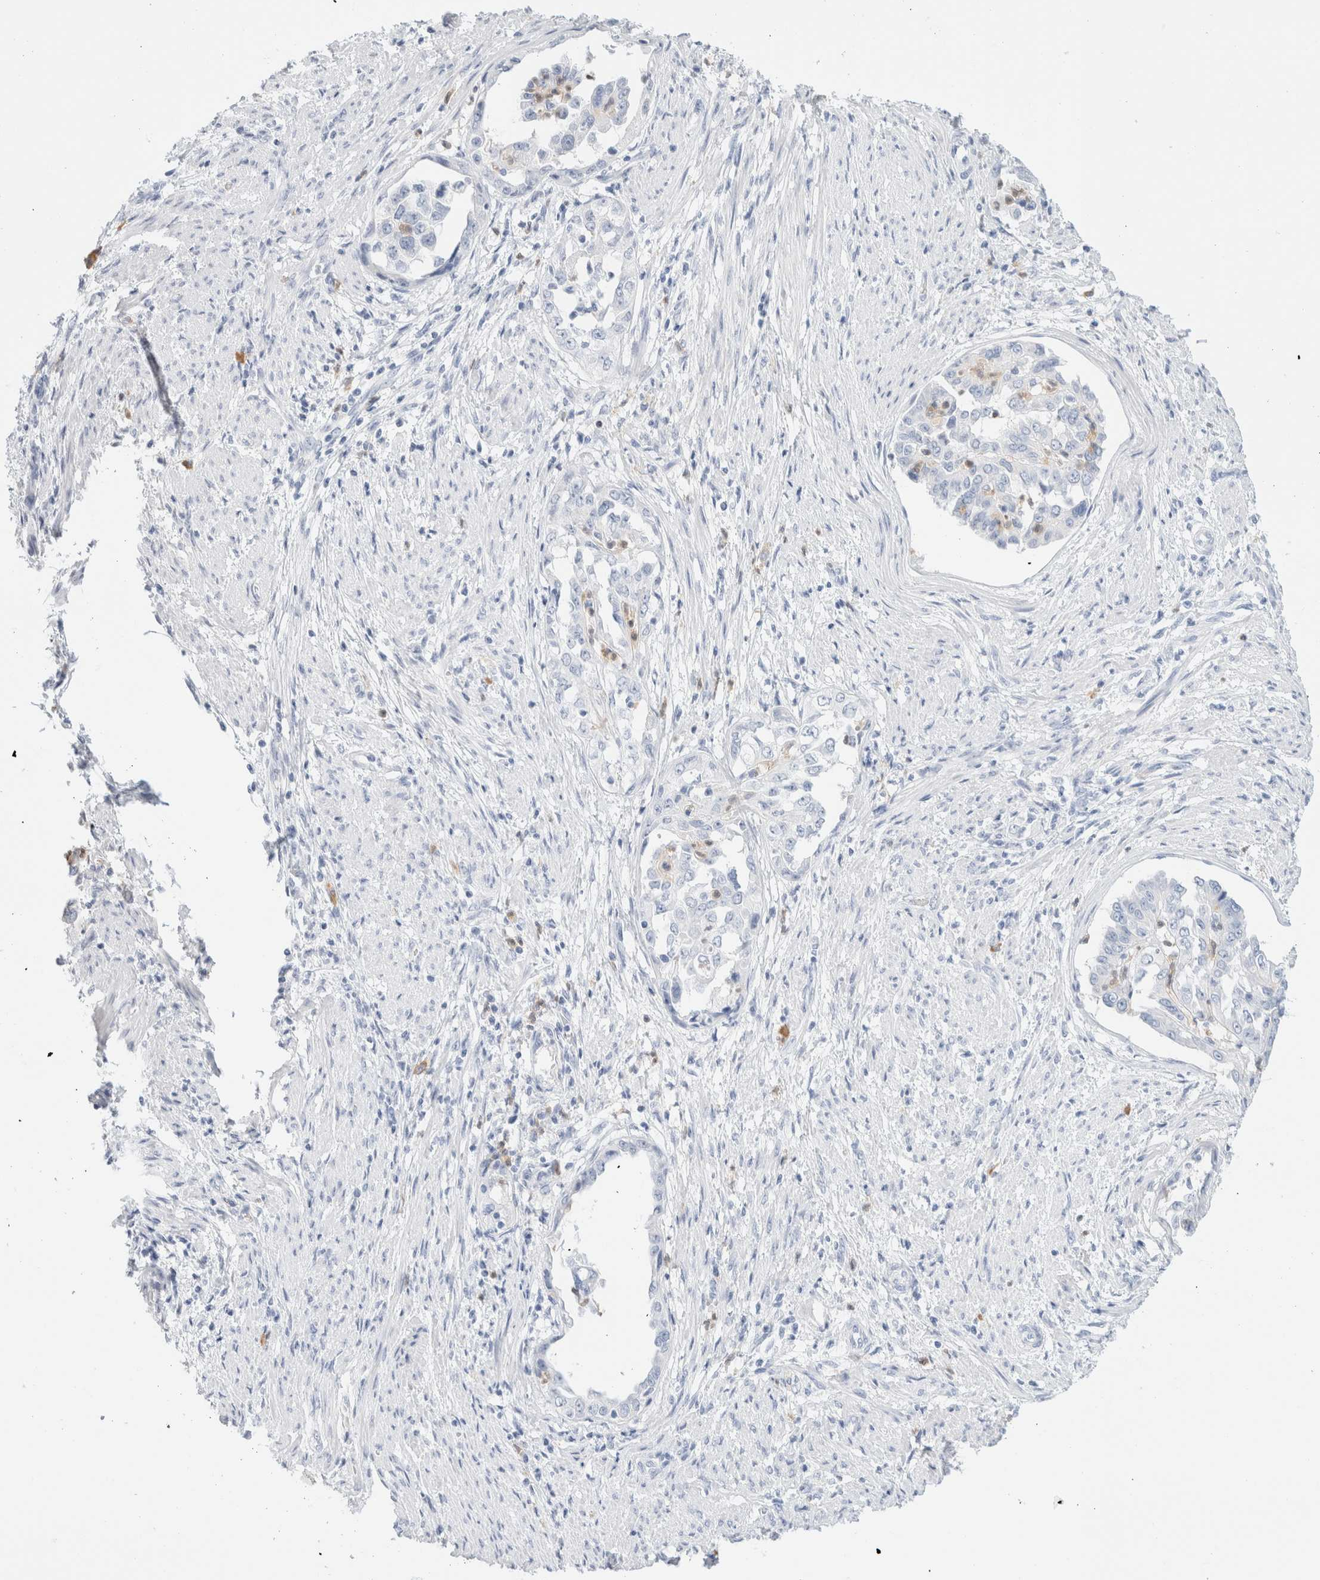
{"staining": {"intensity": "negative", "quantity": "none", "location": "none"}, "tissue": "endometrial cancer", "cell_type": "Tumor cells", "image_type": "cancer", "snomed": [{"axis": "morphology", "description": "Adenocarcinoma, NOS"}, {"axis": "topography", "description": "Endometrium"}], "caption": "High power microscopy histopathology image of an immunohistochemistry (IHC) micrograph of endometrial adenocarcinoma, revealing no significant expression in tumor cells.", "gene": "ARG1", "patient": {"sex": "female", "age": 85}}